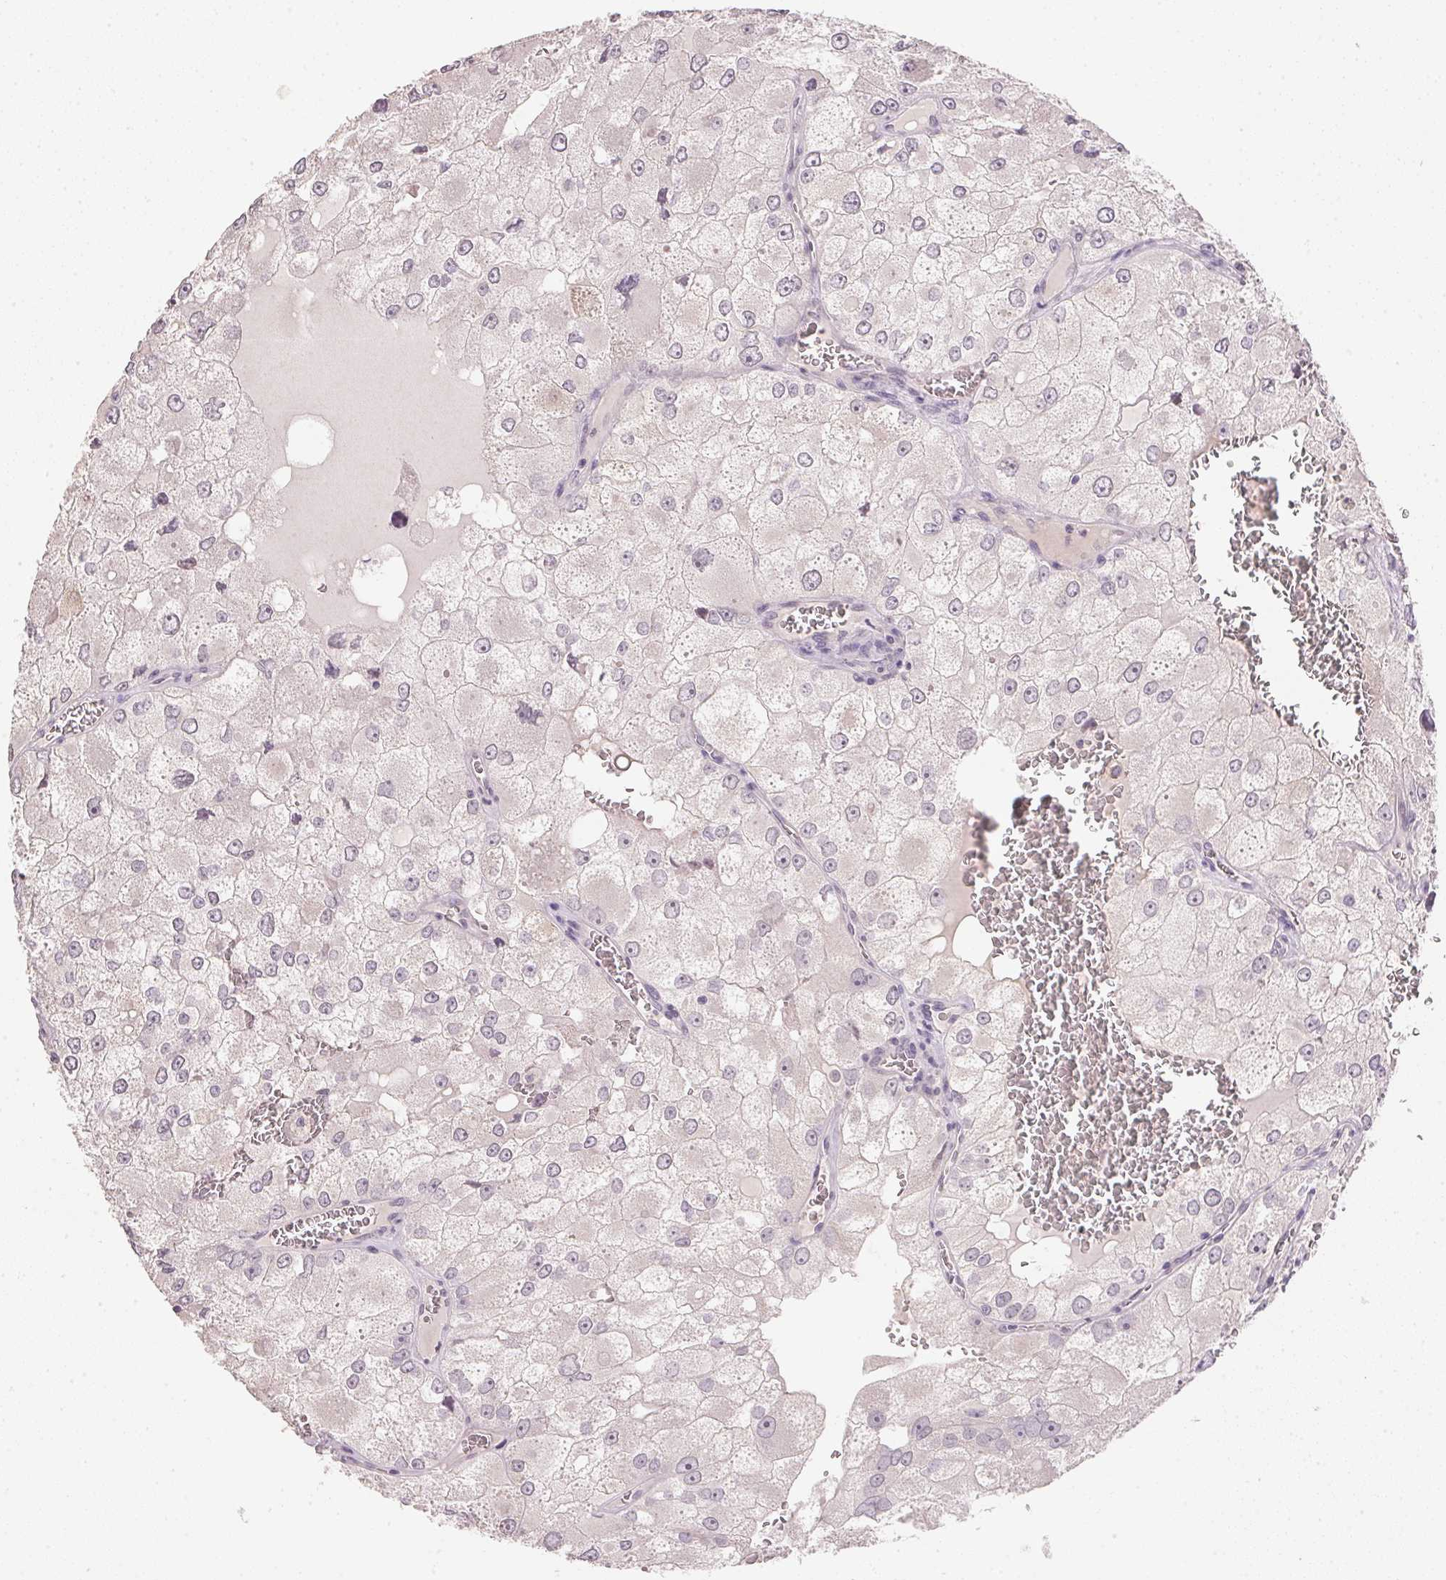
{"staining": {"intensity": "negative", "quantity": "none", "location": "none"}, "tissue": "renal cancer", "cell_type": "Tumor cells", "image_type": "cancer", "snomed": [{"axis": "morphology", "description": "Adenocarcinoma, NOS"}, {"axis": "topography", "description": "Kidney"}], "caption": "This is an immunohistochemistry (IHC) micrograph of human adenocarcinoma (renal). There is no positivity in tumor cells.", "gene": "DHCR24", "patient": {"sex": "female", "age": 70}}